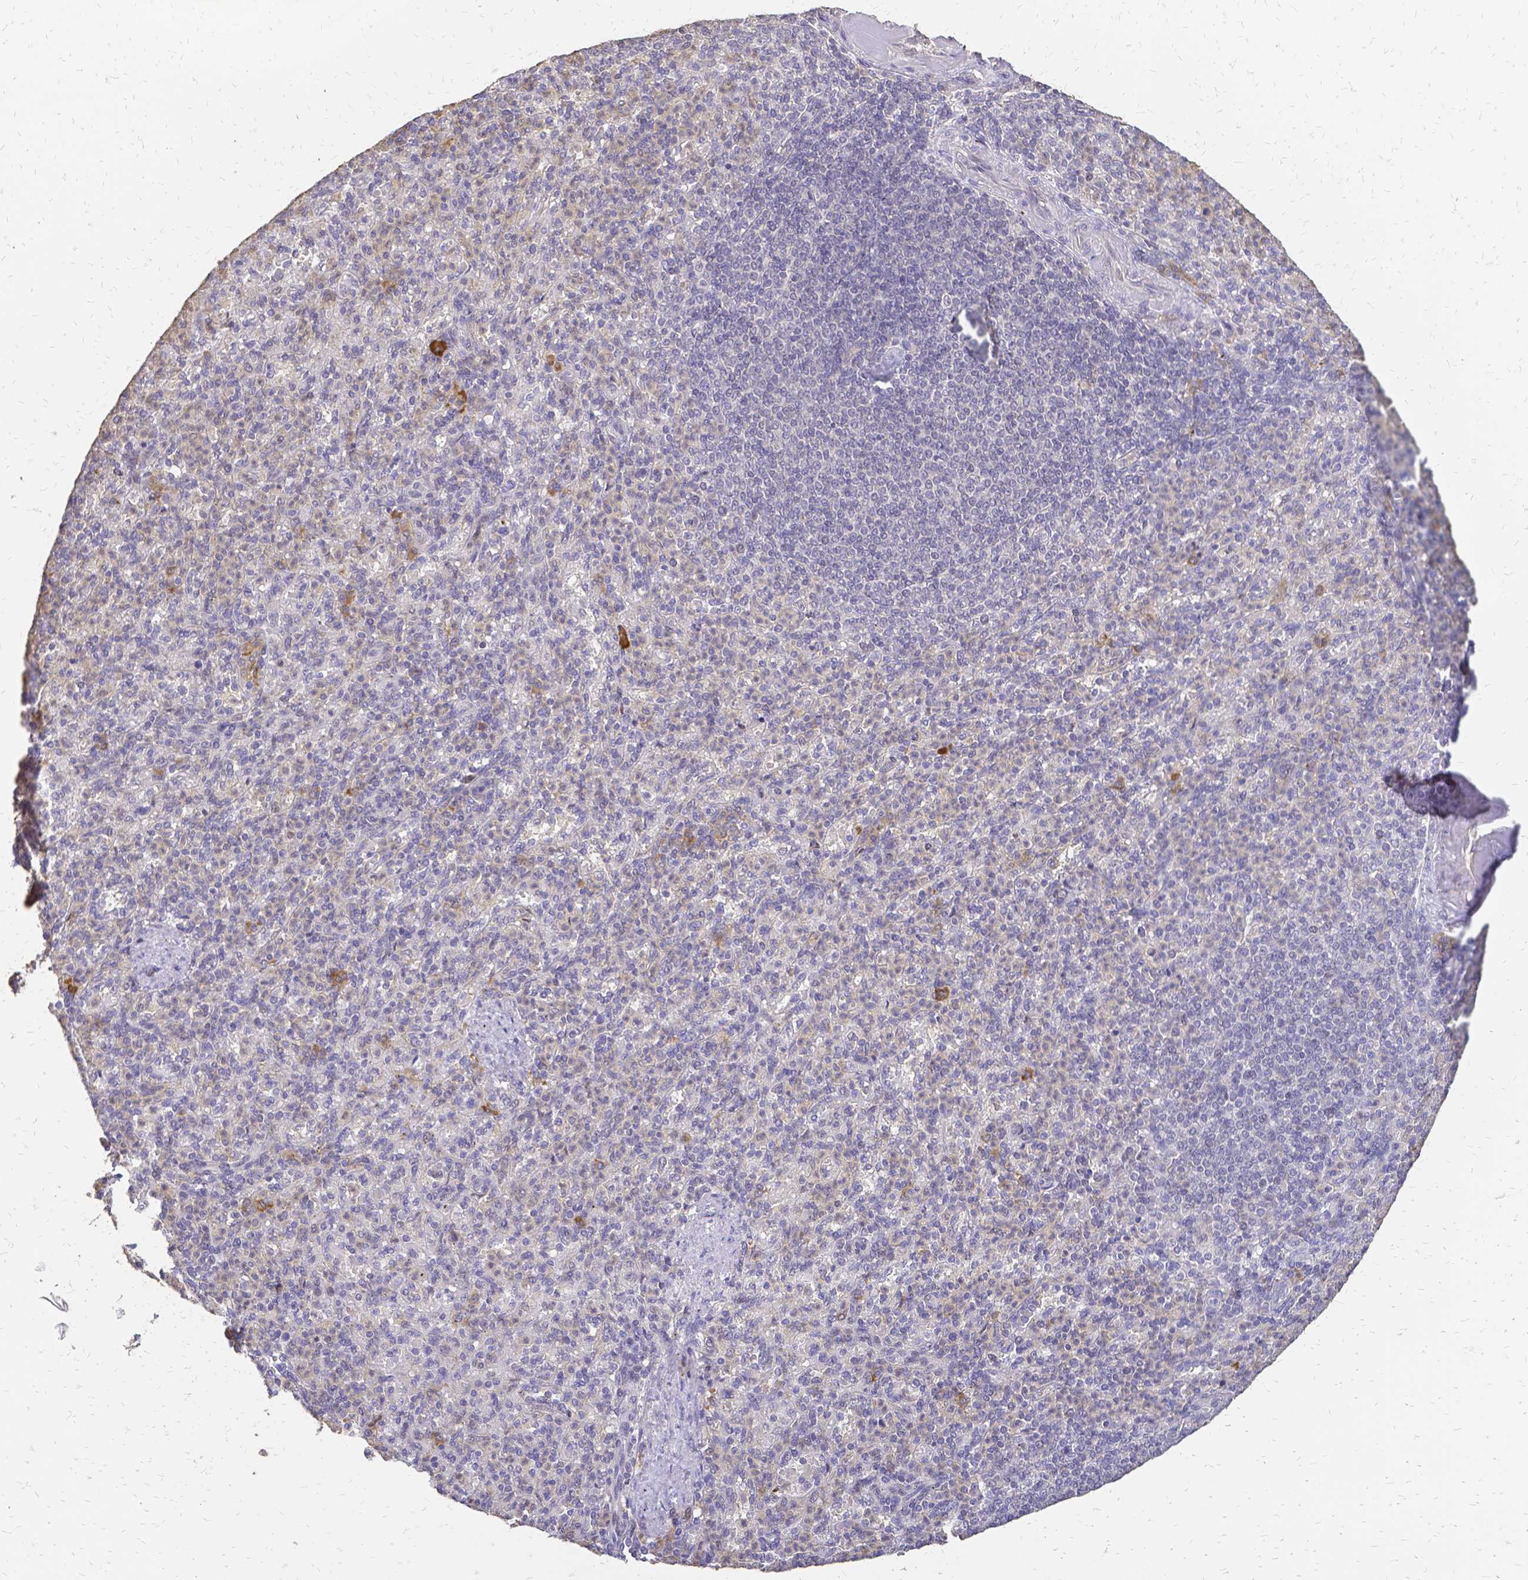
{"staining": {"intensity": "moderate", "quantity": "<25%", "location": "cytoplasmic/membranous"}, "tissue": "spleen", "cell_type": "Cells in red pulp", "image_type": "normal", "snomed": [{"axis": "morphology", "description": "Normal tissue, NOS"}, {"axis": "topography", "description": "Spleen"}], "caption": "Protein analysis of benign spleen demonstrates moderate cytoplasmic/membranous positivity in approximately <25% of cells in red pulp.", "gene": "CIB1", "patient": {"sex": "female", "age": 74}}